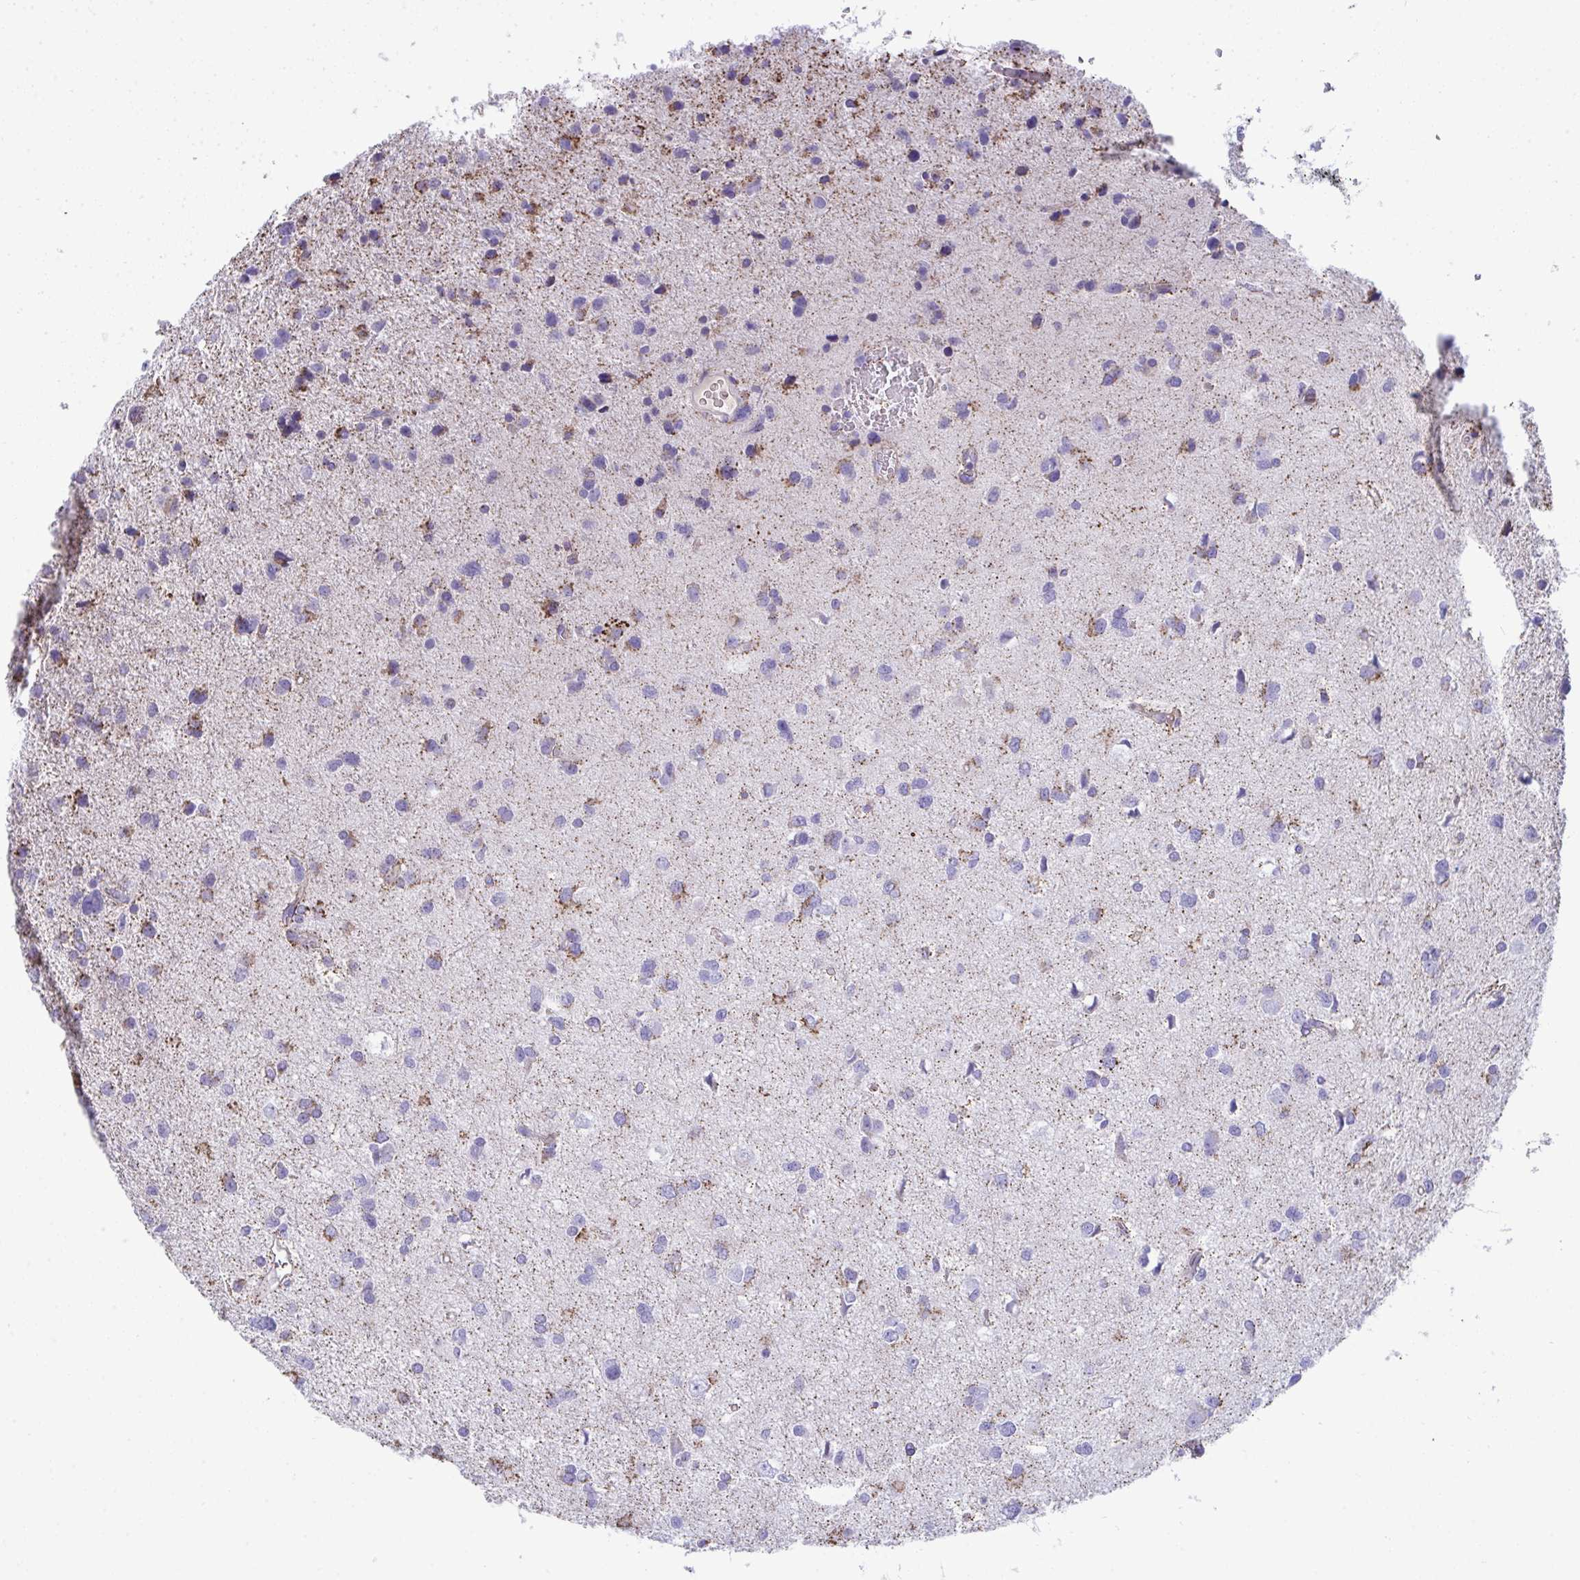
{"staining": {"intensity": "moderate", "quantity": "<25%", "location": "cytoplasmic/membranous"}, "tissue": "glioma", "cell_type": "Tumor cells", "image_type": "cancer", "snomed": [{"axis": "morphology", "description": "Glioma, malignant, Low grade"}, {"axis": "topography", "description": "Brain"}], "caption": "DAB (3,3'-diaminobenzidine) immunohistochemical staining of human low-grade glioma (malignant) reveals moderate cytoplasmic/membranous protein expression in approximately <25% of tumor cells.", "gene": "PLA2G12B", "patient": {"sex": "female", "age": 55}}